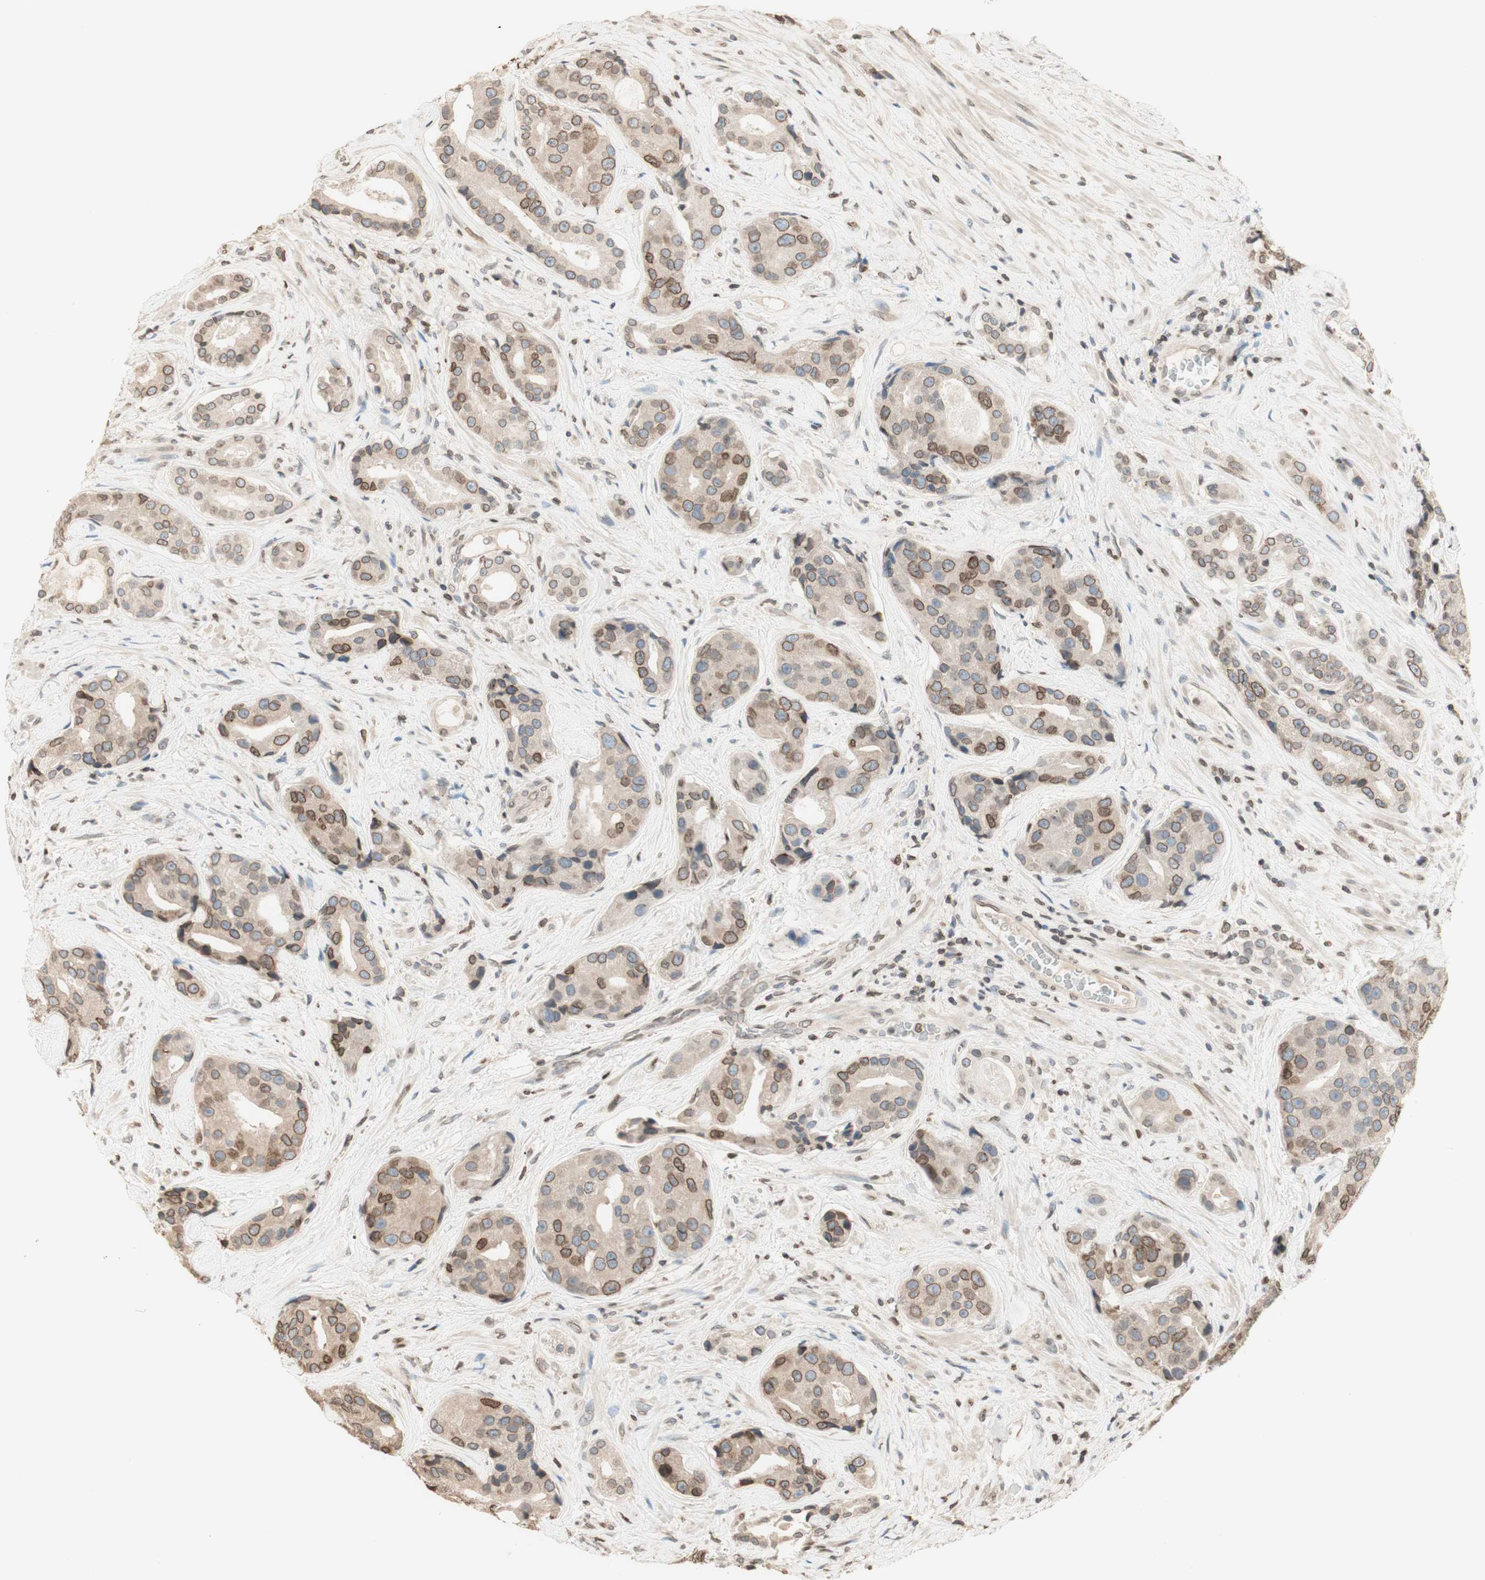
{"staining": {"intensity": "moderate", "quantity": "25%-75%", "location": "cytoplasmic/membranous,nuclear"}, "tissue": "prostate cancer", "cell_type": "Tumor cells", "image_type": "cancer", "snomed": [{"axis": "morphology", "description": "Adenocarcinoma, High grade"}, {"axis": "topography", "description": "Prostate"}], "caption": "A brown stain shows moderate cytoplasmic/membranous and nuclear expression of a protein in adenocarcinoma (high-grade) (prostate) tumor cells.", "gene": "TMPO", "patient": {"sex": "male", "age": 71}}